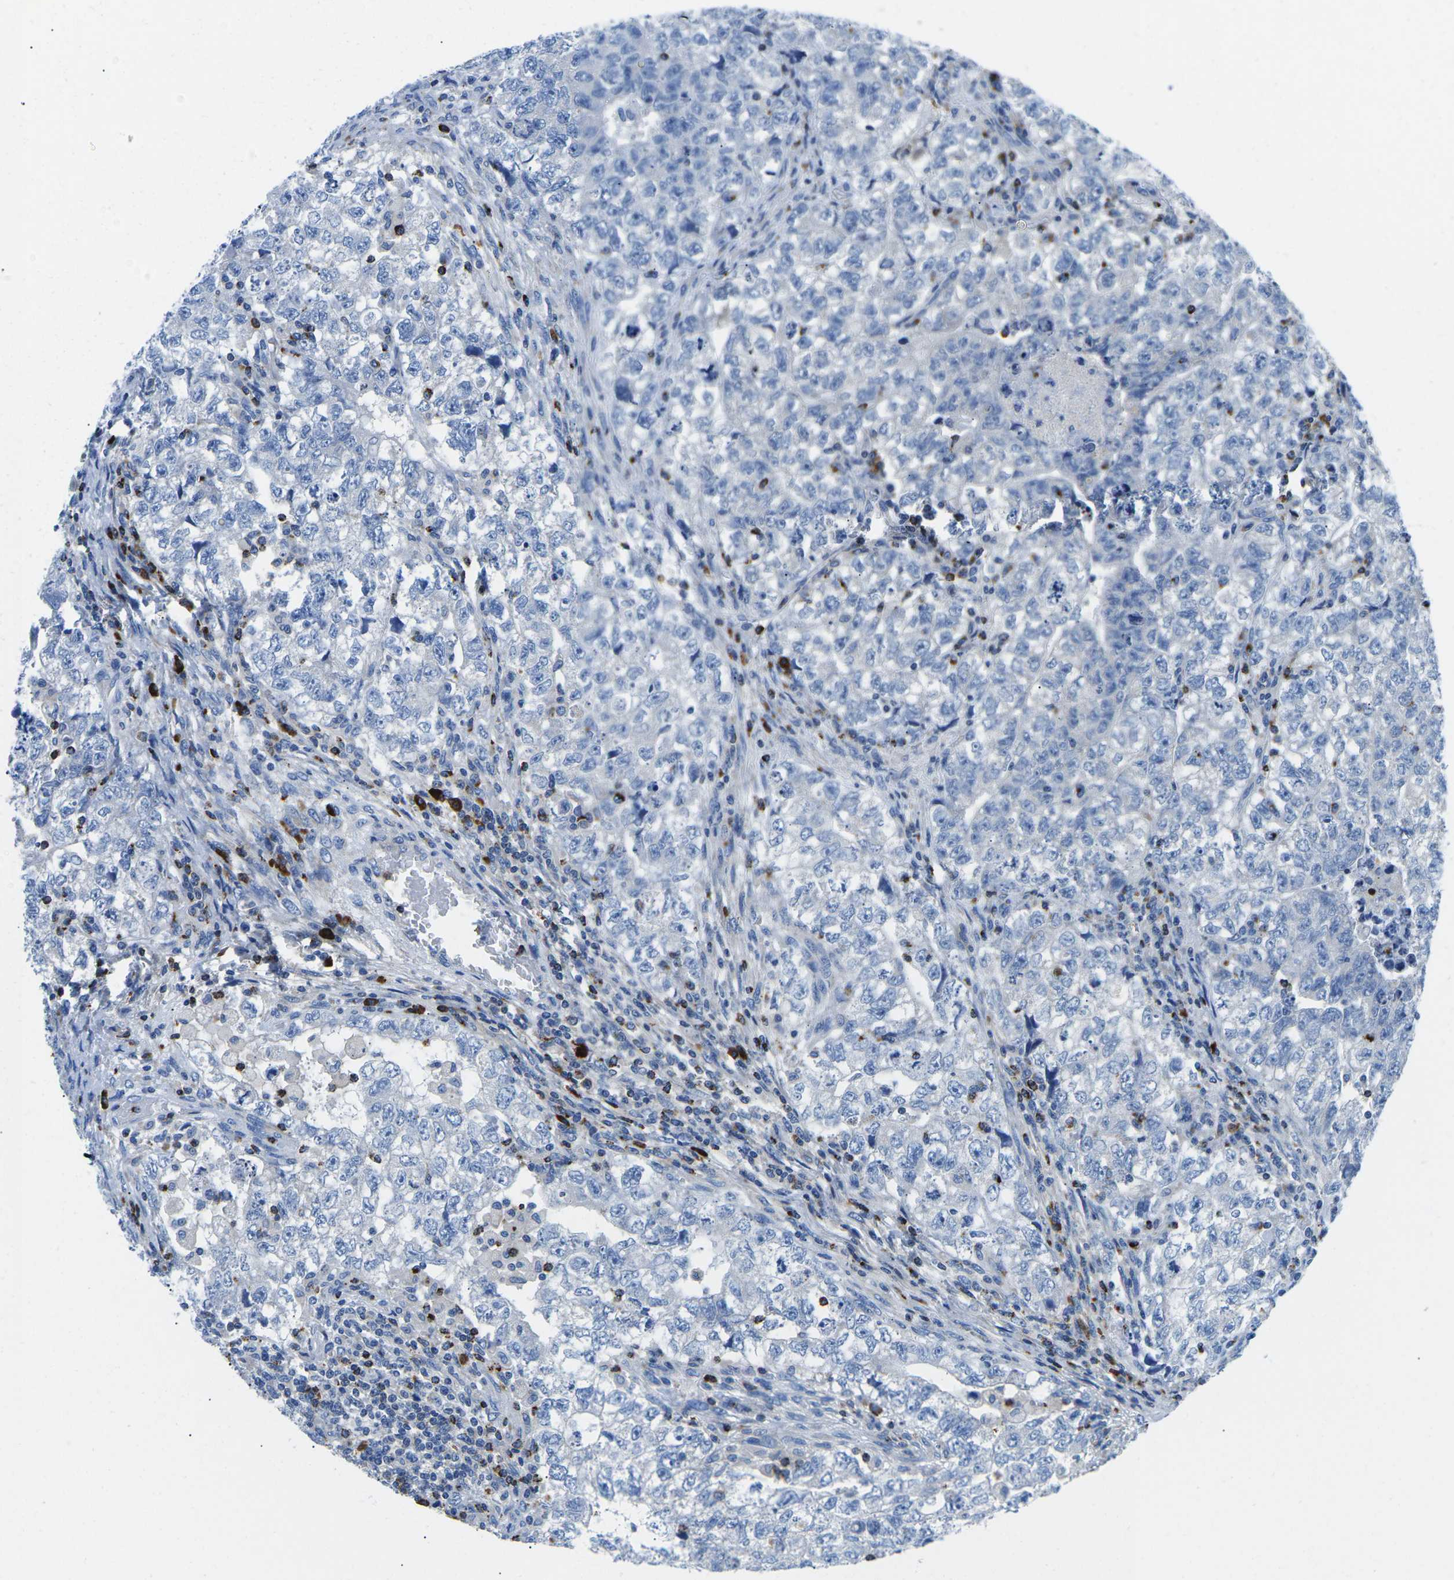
{"staining": {"intensity": "negative", "quantity": "none", "location": "none"}, "tissue": "testis cancer", "cell_type": "Tumor cells", "image_type": "cancer", "snomed": [{"axis": "morphology", "description": "Carcinoma, Embryonal, NOS"}, {"axis": "topography", "description": "Testis"}], "caption": "Embryonal carcinoma (testis) was stained to show a protein in brown. There is no significant staining in tumor cells.", "gene": "MC4R", "patient": {"sex": "male", "age": 36}}